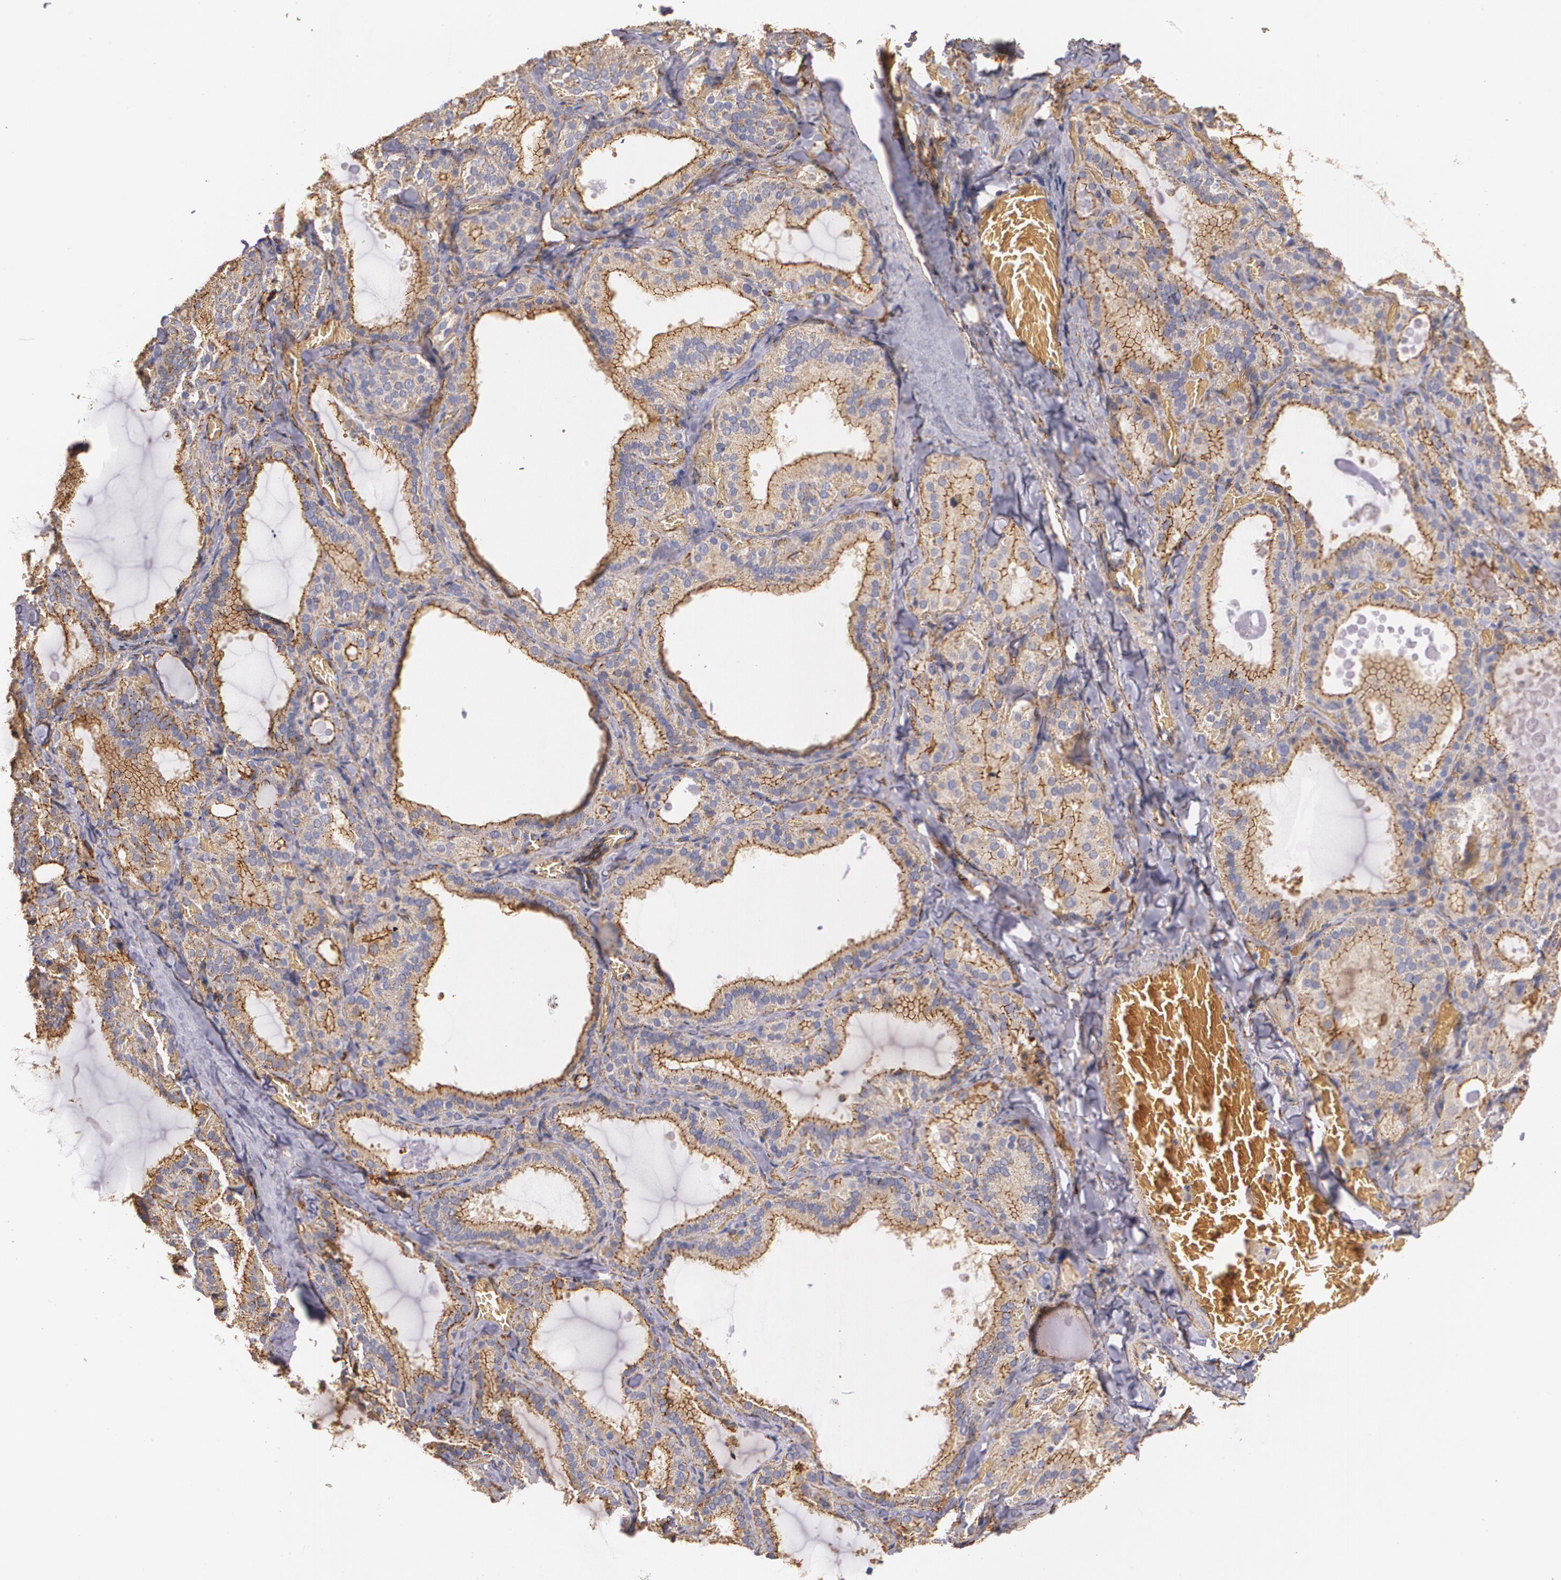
{"staining": {"intensity": "moderate", "quantity": ">75%", "location": "cytoplasmic/membranous"}, "tissue": "thyroid gland", "cell_type": "Glandular cells", "image_type": "normal", "snomed": [{"axis": "morphology", "description": "Normal tissue, NOS"}, {"axis": "topography", "description": "Thyroid gland"}], "caption": "A histopathology image of thyroid gland stained for a protein shows moderate cytoplasmic/membranous brown staining in glandular cells.", "gene": "TJP1", "patient": {"sex": "female", "age": 33}}